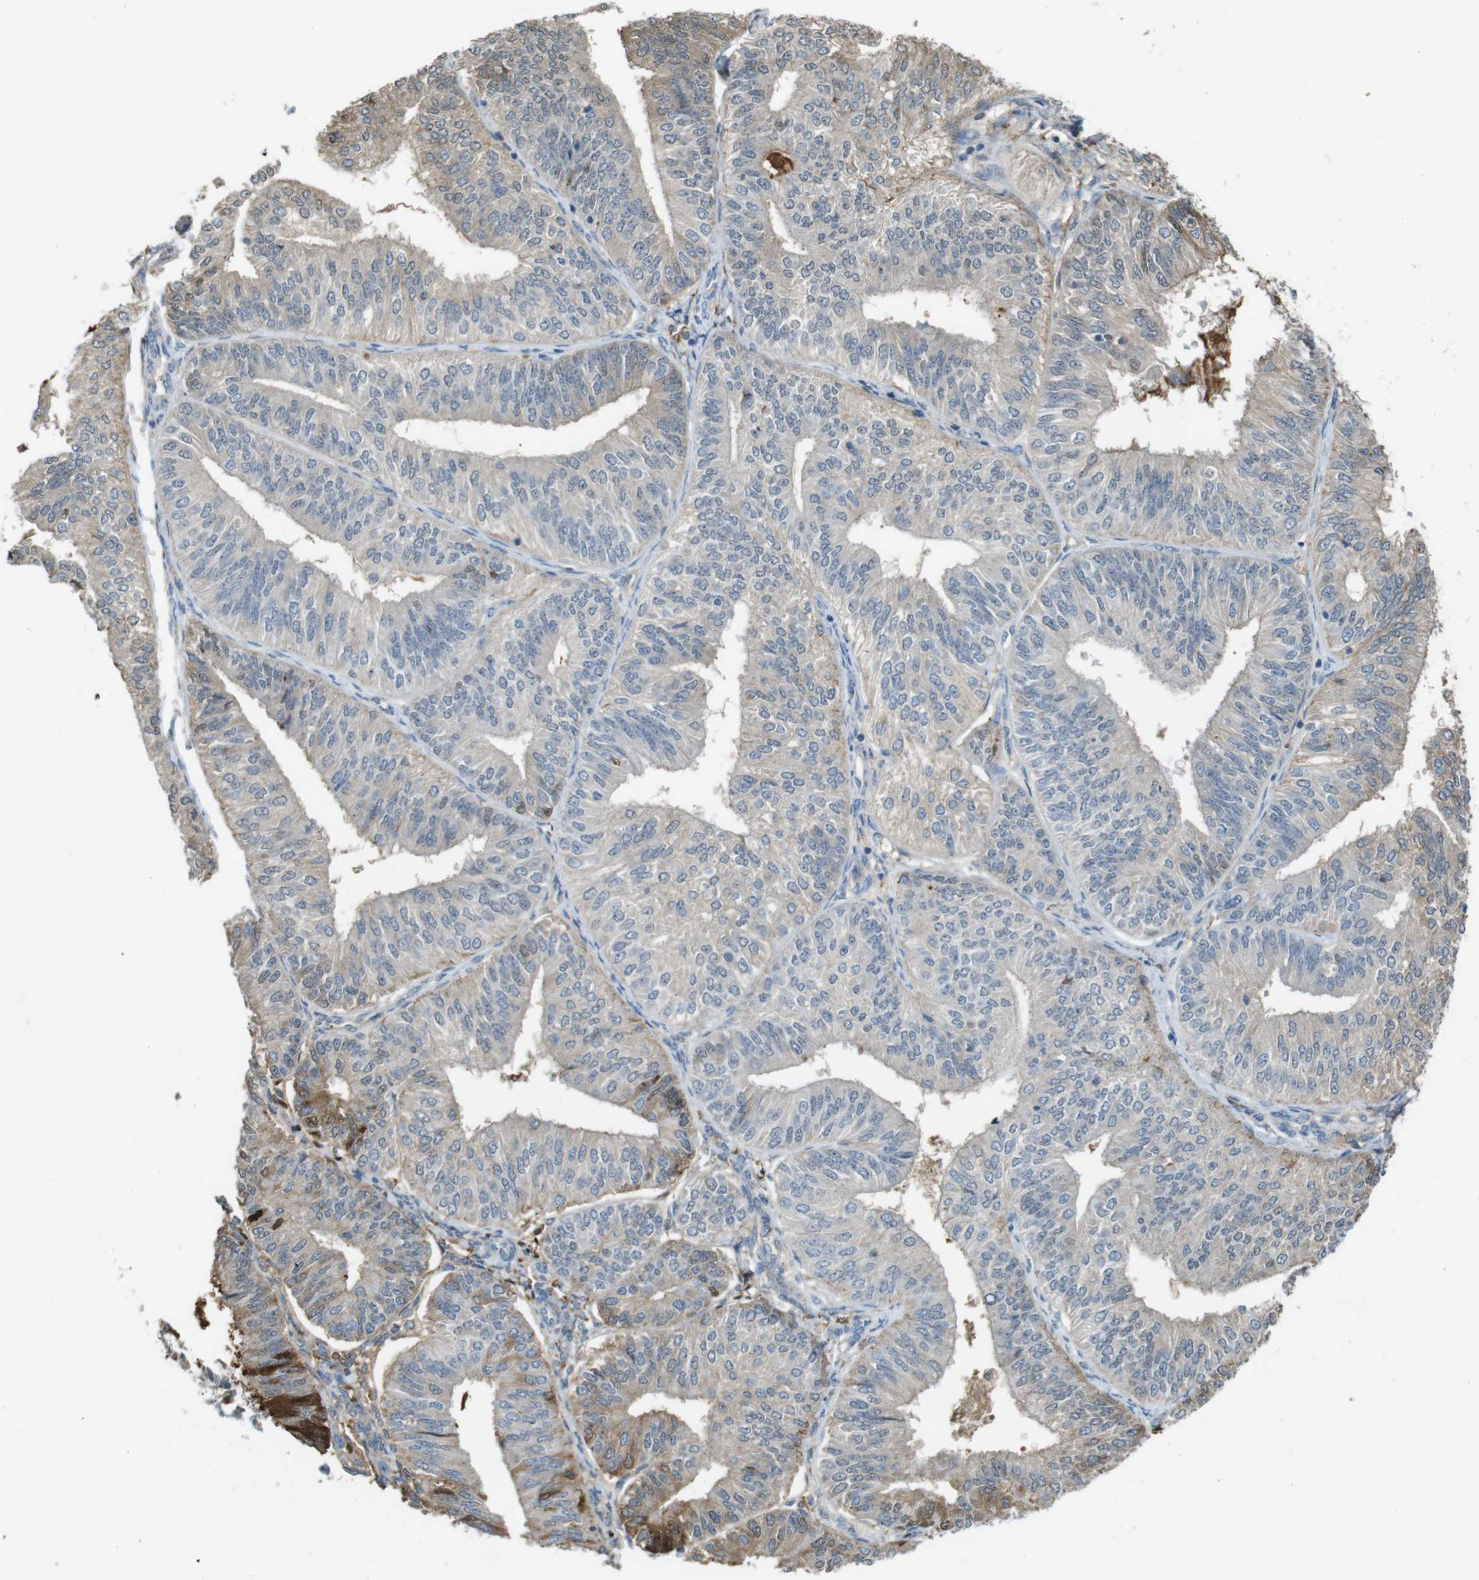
{"staining": {"intensity": "moderate", "quantity": "<25%", "location": "cytoplasmic/membranous"}, "tissue": "endometrial cancer", "cell_type": "Tumor cells", "image_type": "cancer", "snomed": [{"axis": "morphology", "description": "Adenocarcinoma, NOS"}, {"axis": "topography", "description": "Endometrium"}], "caption": "Tumor cells show low levels of moderate cytoplasmic/membranous expression in approximately <25% of cells in endometrial cancer (adenocarcinoma).", "gene": "LTBP4", "patient": {"sex": "female", "age": 58}}